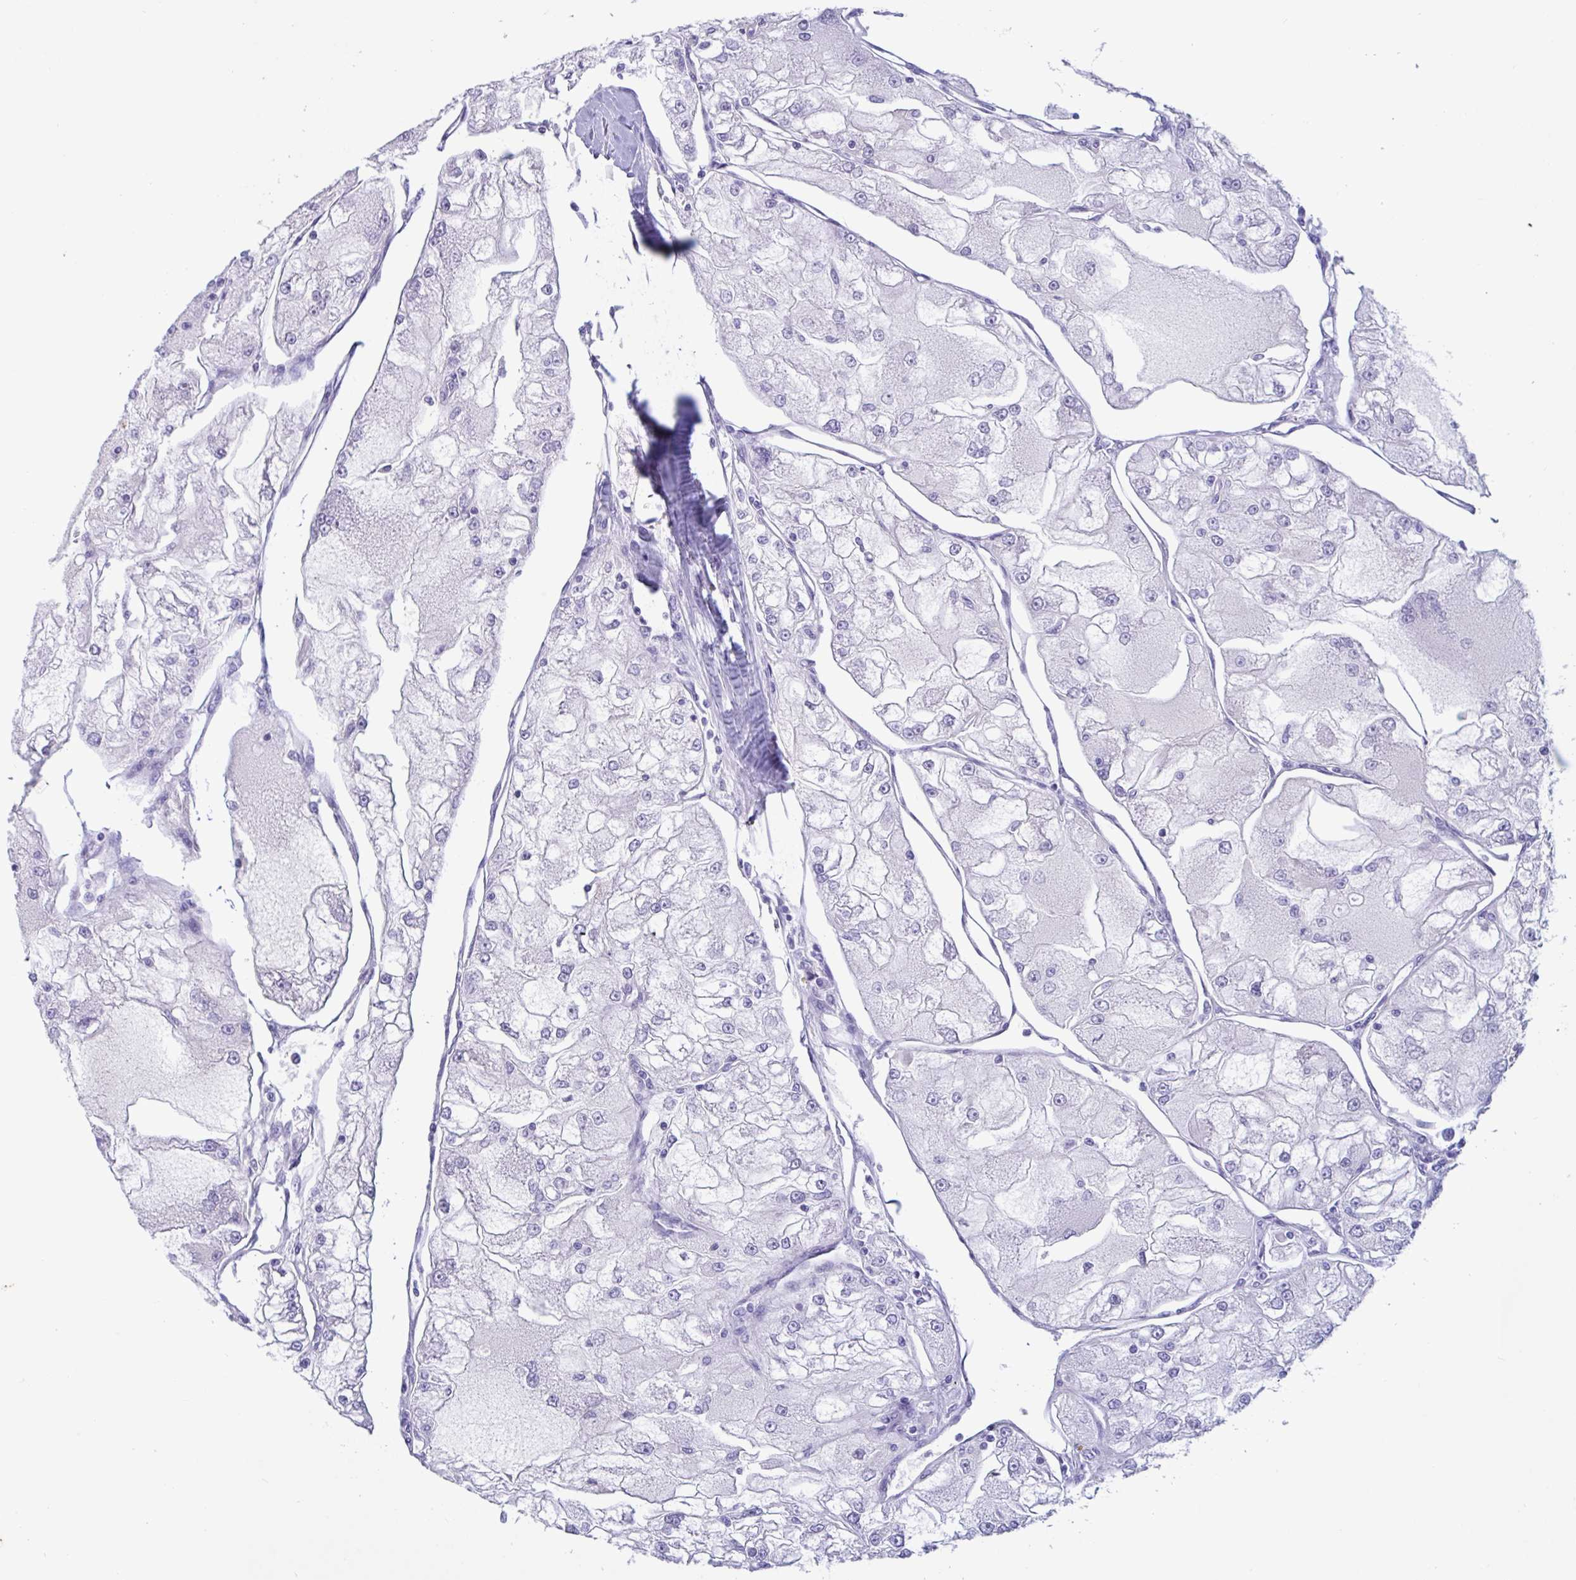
{"staining": {"intensity": "negative", "quantity": "none", "location": "none"}, "tissue": "renal cancer", "cell_type": "Tumor cells", "image_type": "cancer", "snomed": [{"axis": "morphology", "description": "Adenocarcinoma, NOS"}, {"axis": "topography", "description": "Kidney"}], "caption": "A high-resolution photomicrograph shows immunohistochemistry (IHC) staining of adenocarcinoma (renal), which shows no significant expression in tumor cells. (Stains: DAB (3,3'-diaminobenzidine) immunohistochemistry with hematoxylin counter stain, Microscopy: brightfield microscopy at high magnification).", "gene": "SLC66A1", "patient": {"sex": "female", "age": 72}}